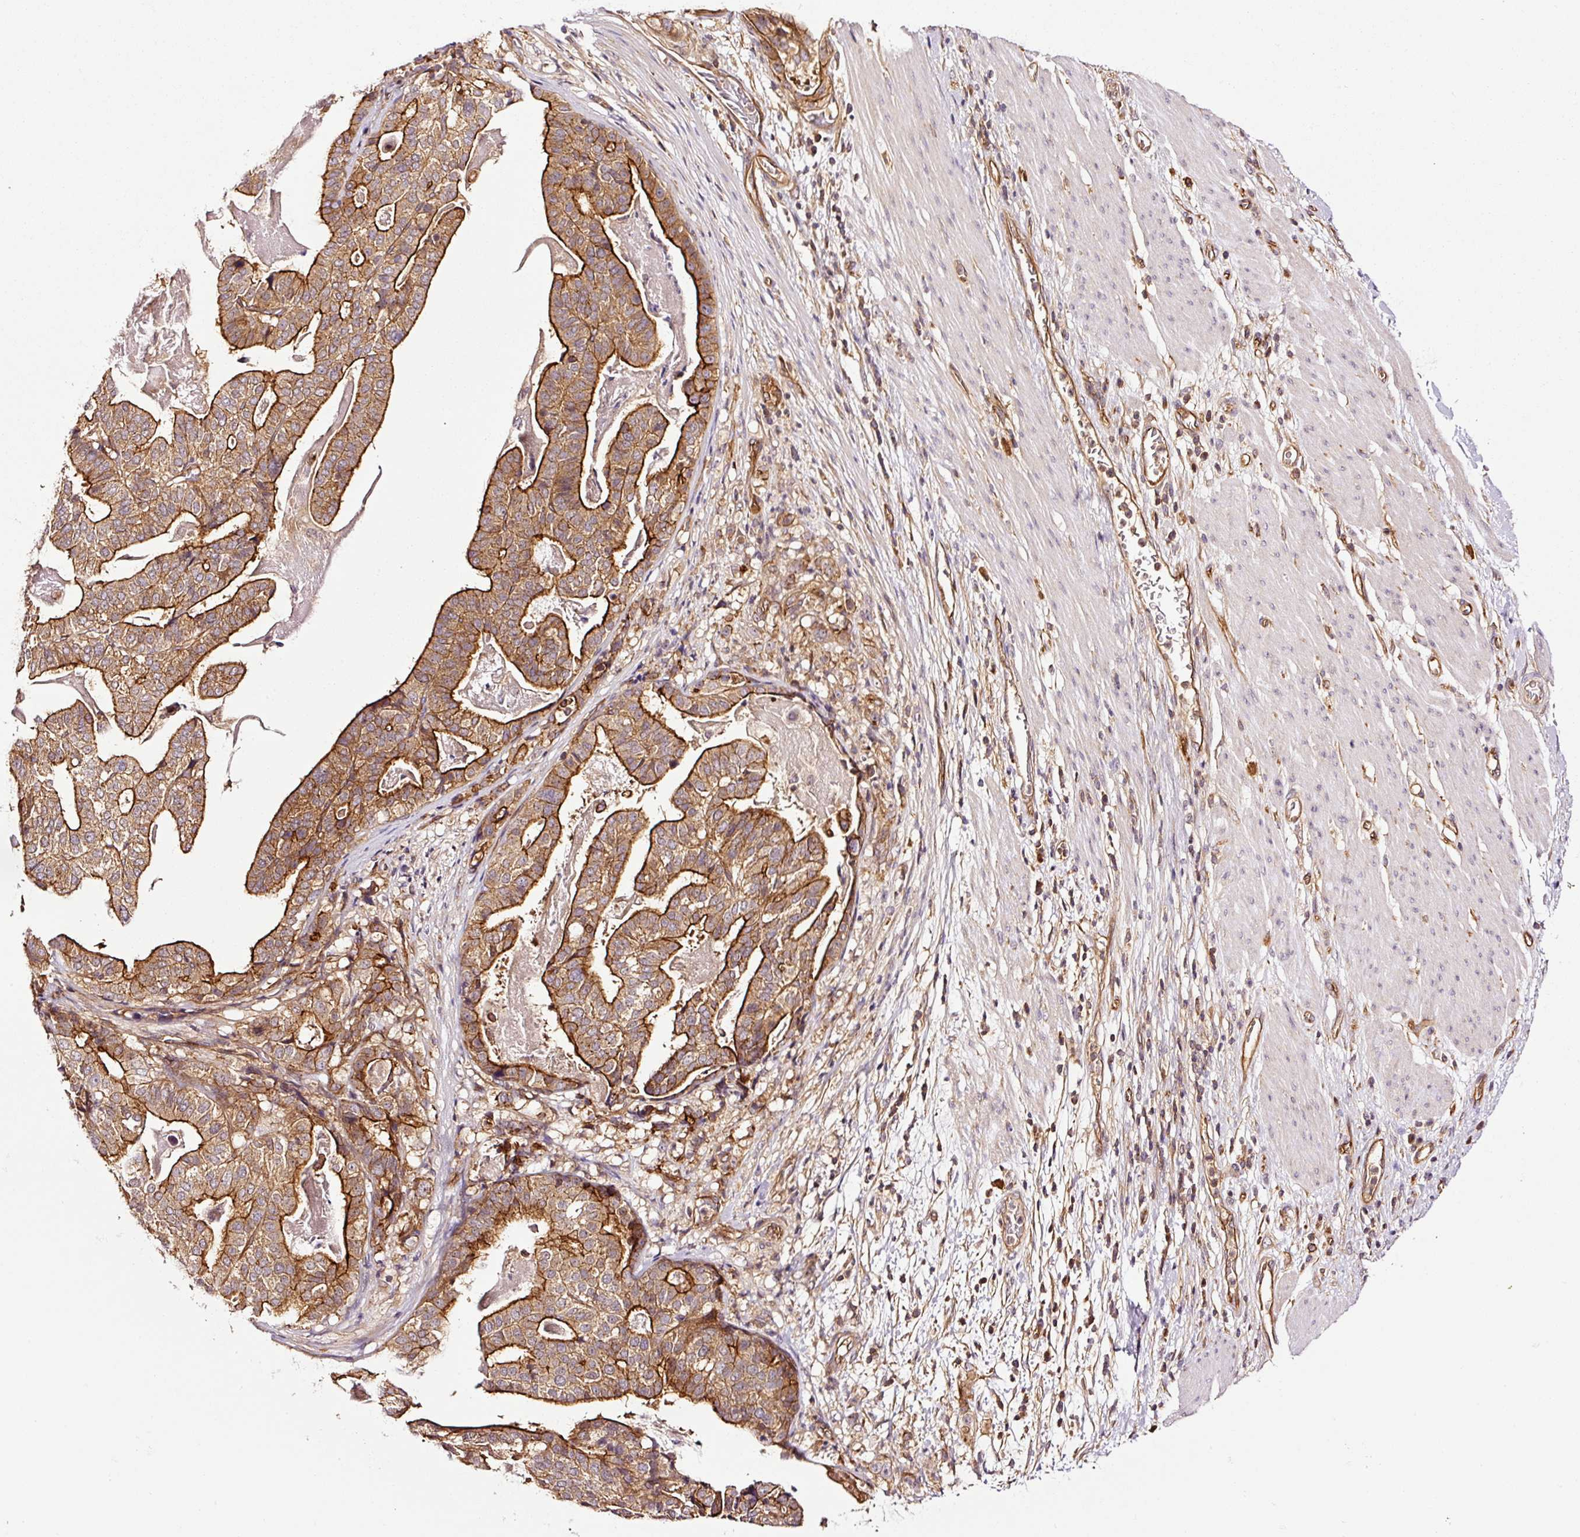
{"staining": {"intensity": "strong", "quantity": ">75%", "location": "cytoplasmic/membranous"}, "tissue": "stomach cancer", "cell_type": "Tumor cells", "image_type": "cancer", "snomed": [{"axis": "morphology", "description": "Adenocarcinoma, NOS"}, {"axis": "topography", "description": "Stomach"}], "caption": "Adenocarcinoma (stomach) was stained to show a protein in brown. There is high levels of strong cytoplasmic/membranous positivity in approximately >75% of tumor cells.", "gene": "METAP1", "patient": {"sex": "male", "age": 48}}